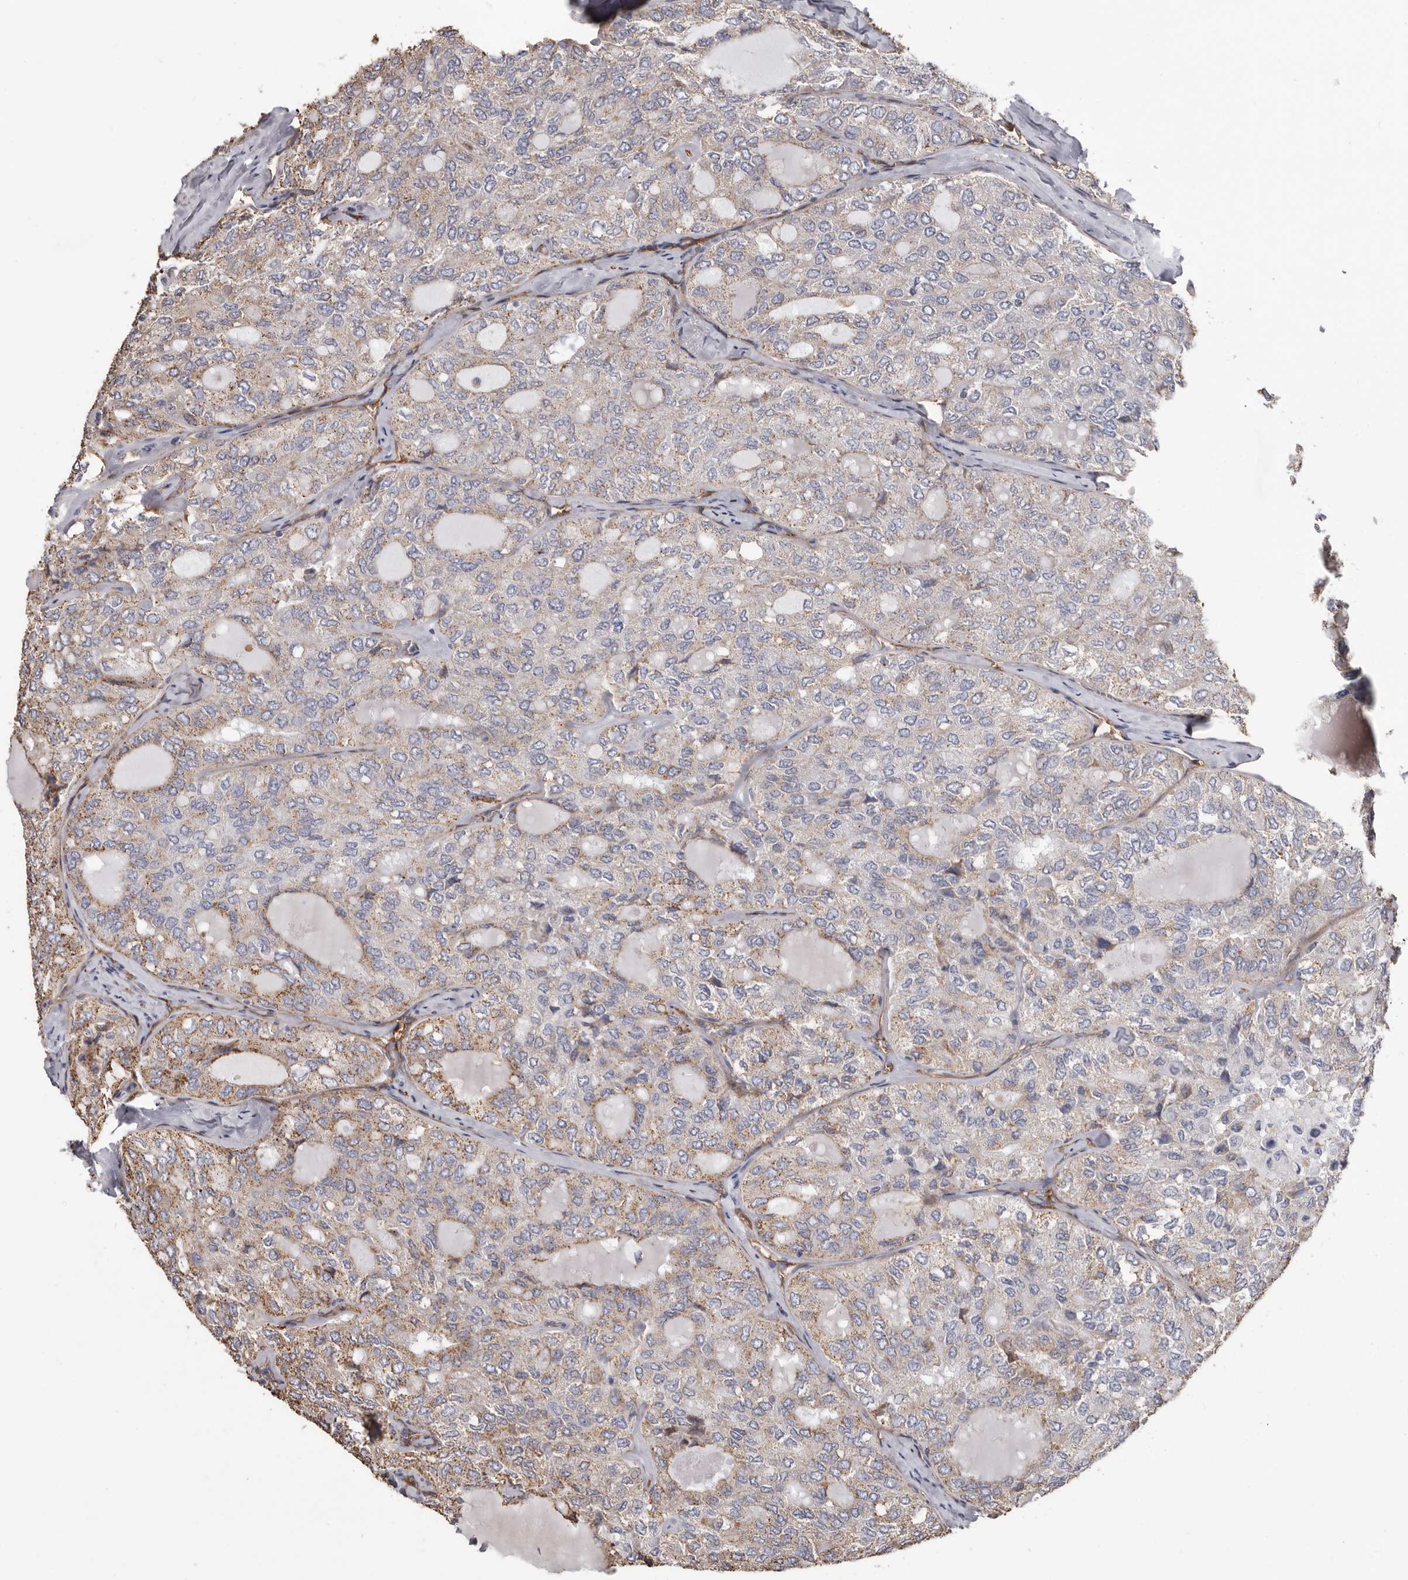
{"staining": {"intensity": "weak", "quantity": ">75%", "location": "cytoplasmic/membranous"}, "tissue": "thyroid cancer", "cell_type": "Tumor cells", "image_type": "cancer", "snomed": [{"axis": "morphology", "description": "Follicular adenoma carcinoma, NOS"}, {"axis": "topography", "description": "Thyroid gland"}], "caption": "Immunohistochemistry (IHC) of thyroid cancer reveals low levels of weak cytoplasmic/membranous positivity in about >75% of tumor cells.", "gene": "ADGRL4", "patient": {"sex": "male", "age": 75}}